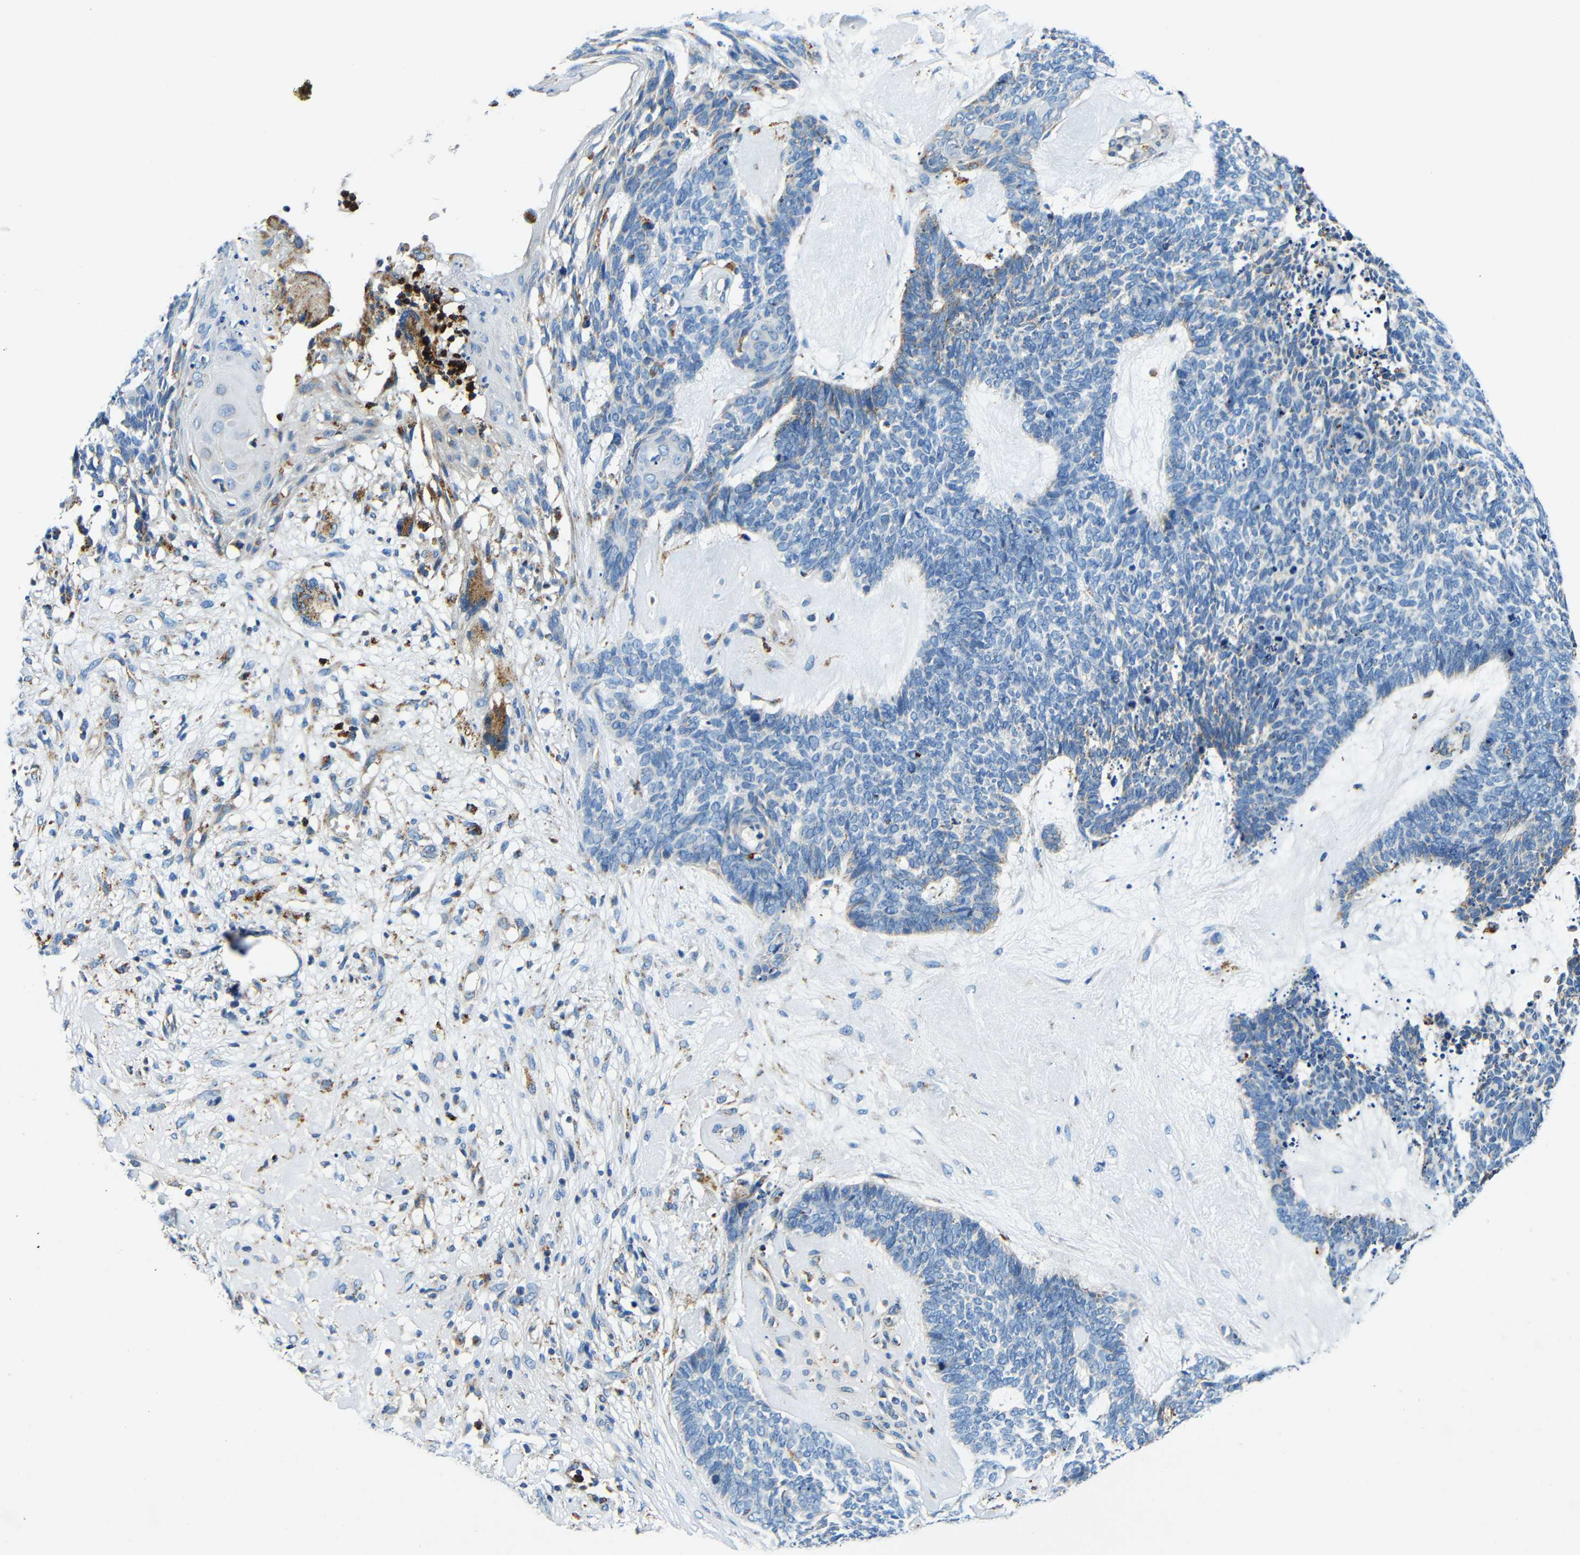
{"staining": {"intensity": "negative", "quantity": "none", "location": "none"}, "tissue": "skin cancer", "cell_type": "Tumor cells", "image_type": "cancer", "snomed": [{"axis": "morphology", "description": "Basal cell carcinoma"}, {"axis": "topography", "description": "Skin"}], "caption": "Skin basal cell carcinoma stained for a protein using immunohistochemistry reveals no staining tumor cells.", "gene": "GALNT18", "patient": {"sex": "female", "age": 84}}